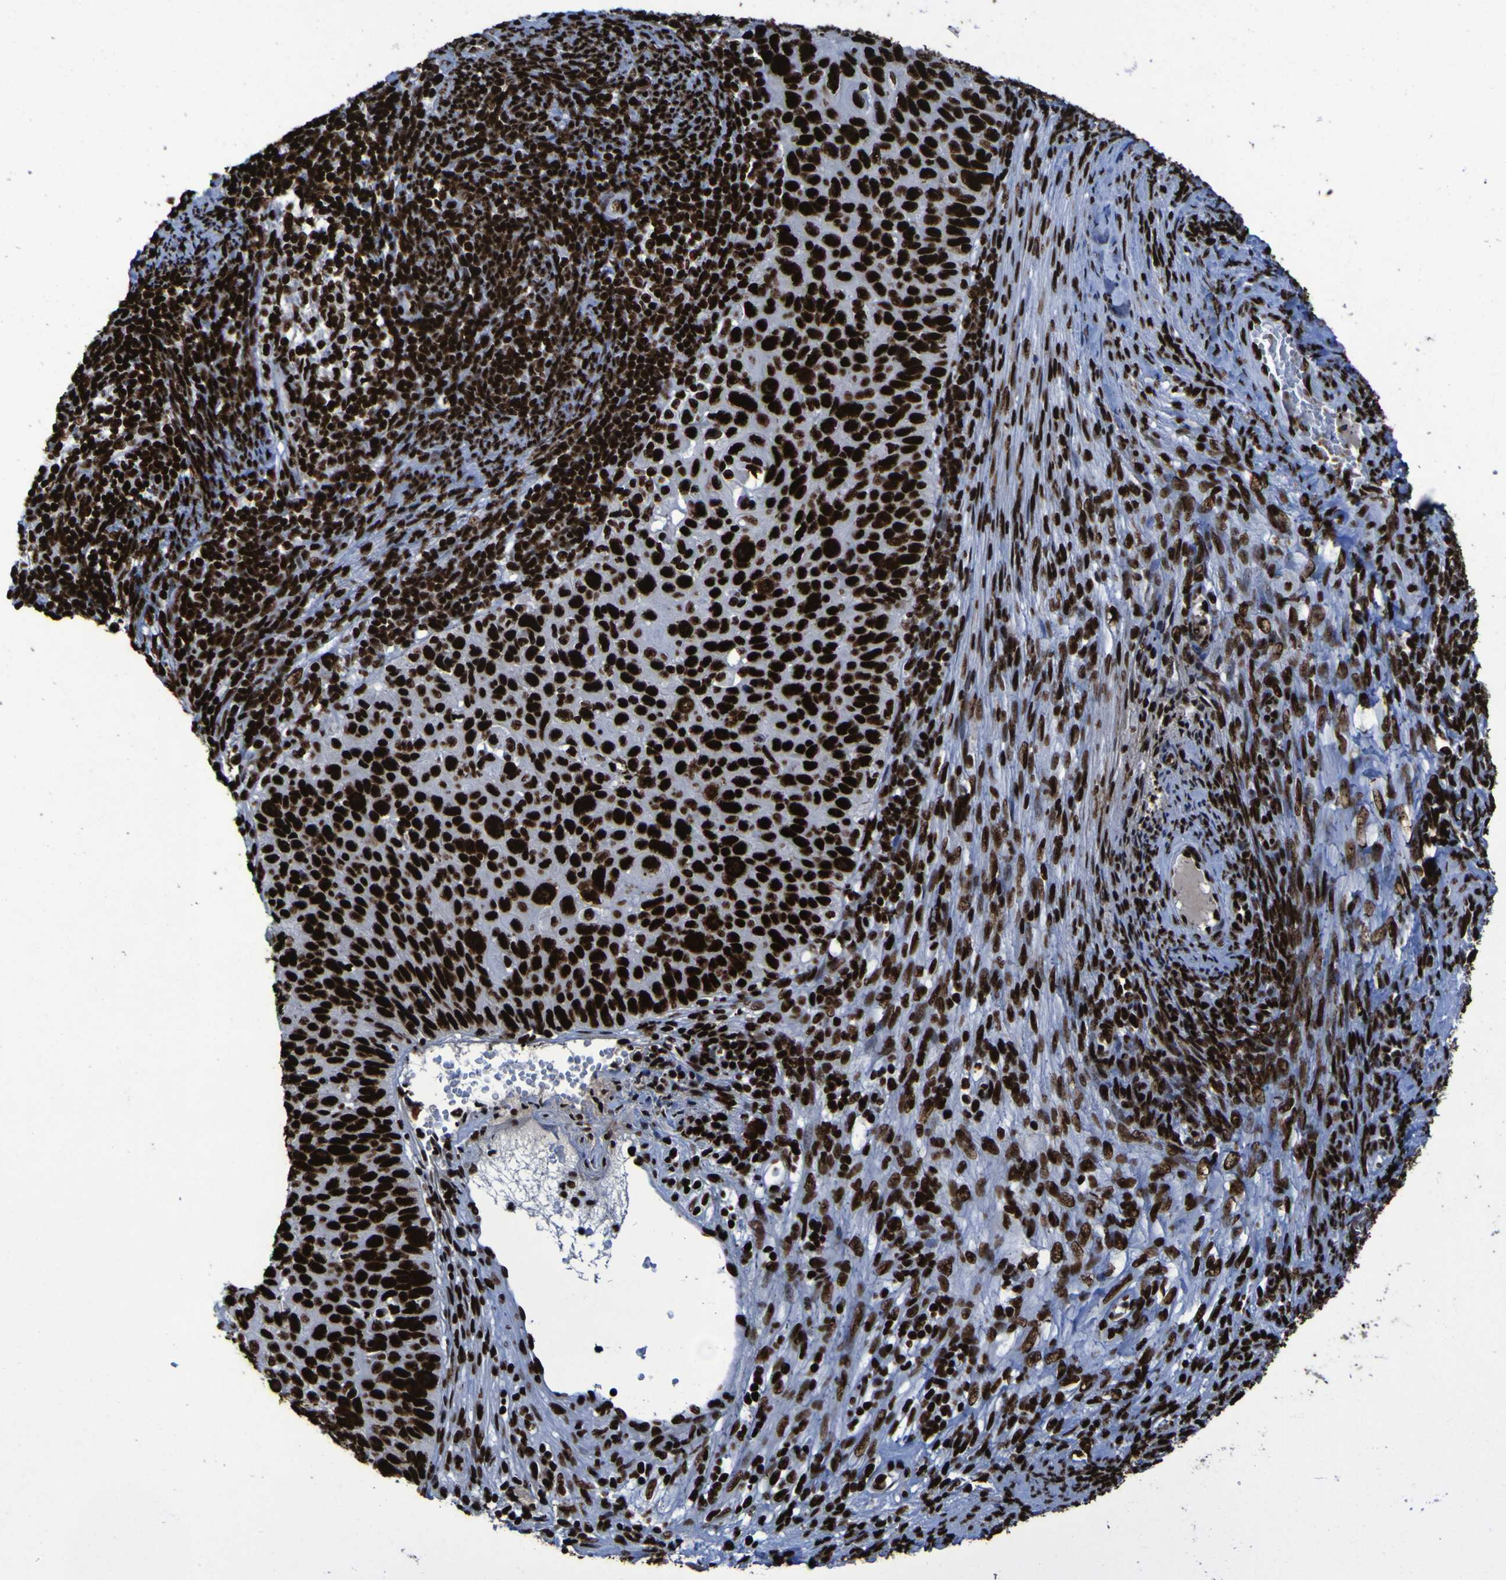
{"staining": {"intensity": "strong", "quantity": ">75%", "location": "nuclear"}, "tissue": "cervical cancer", "cell_type": "Tumor cells", "image_type": "cancer", "snomed": [{"axis": "morphology", "description": "Squamous cell carcinoma, NOS"}, {"axis": "topography", "description": "Cervix"}], "caption": "A photomicrograph showing strong nuclear positivity in about >75% of tumor cells in squamous cell carcinoma (cervical), as visualized by brown immunohistochemical staining.", "gene": "NPM1", "patient": {"sex": "female", "age": 70}}